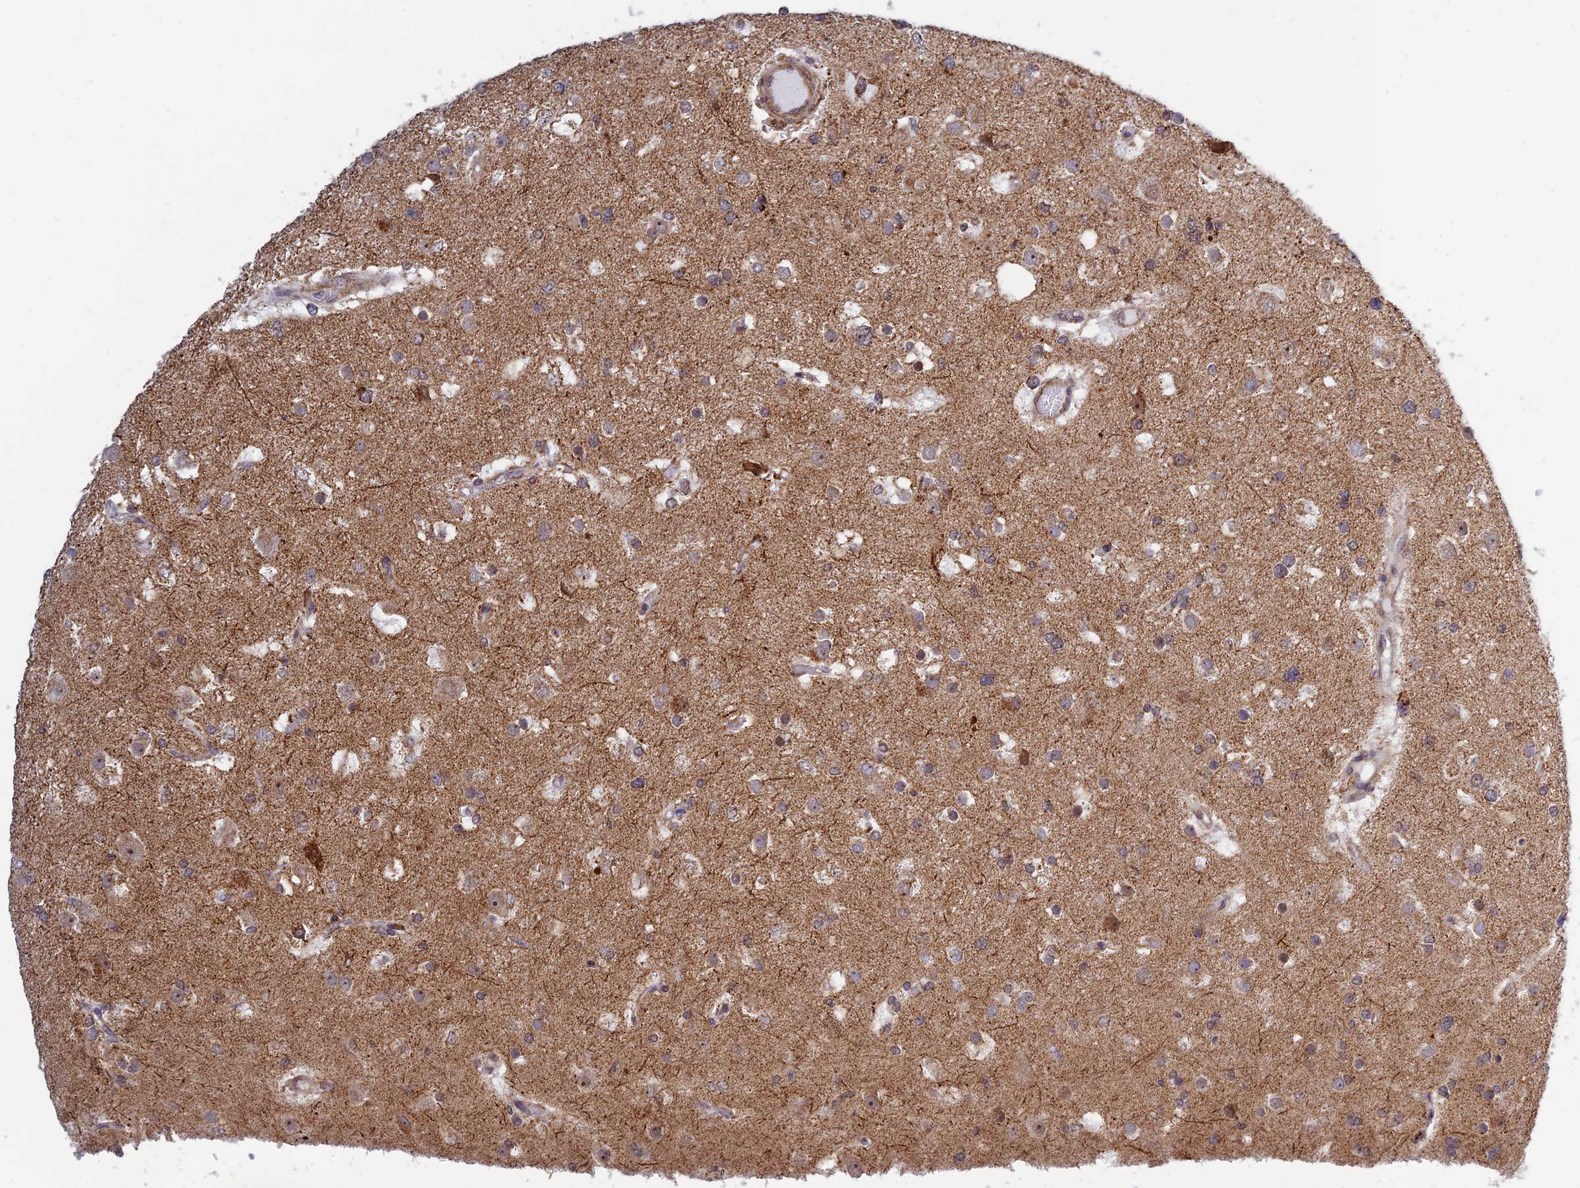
{"staining": {"intensity": "weak", "quantity": "<25%", "location": "cytoplasmic/membranous"}, "tissue": "glioma", "cell_type": "Tumor cells", "image_type": "cancer", "snomed": [{"axis": "morphology", "description": "Glioma, malignant, High grade"}, {"axis": "topography", "description": "Brain"}], "caption": "There is no significant positivity in tumor cells of glioma. The staining is performed using DAB brown chromogen with nuclei counter-stained in using hematoxylin.", "gene": "POLR1G", "patient": {"sex": "male", "age": 53}}